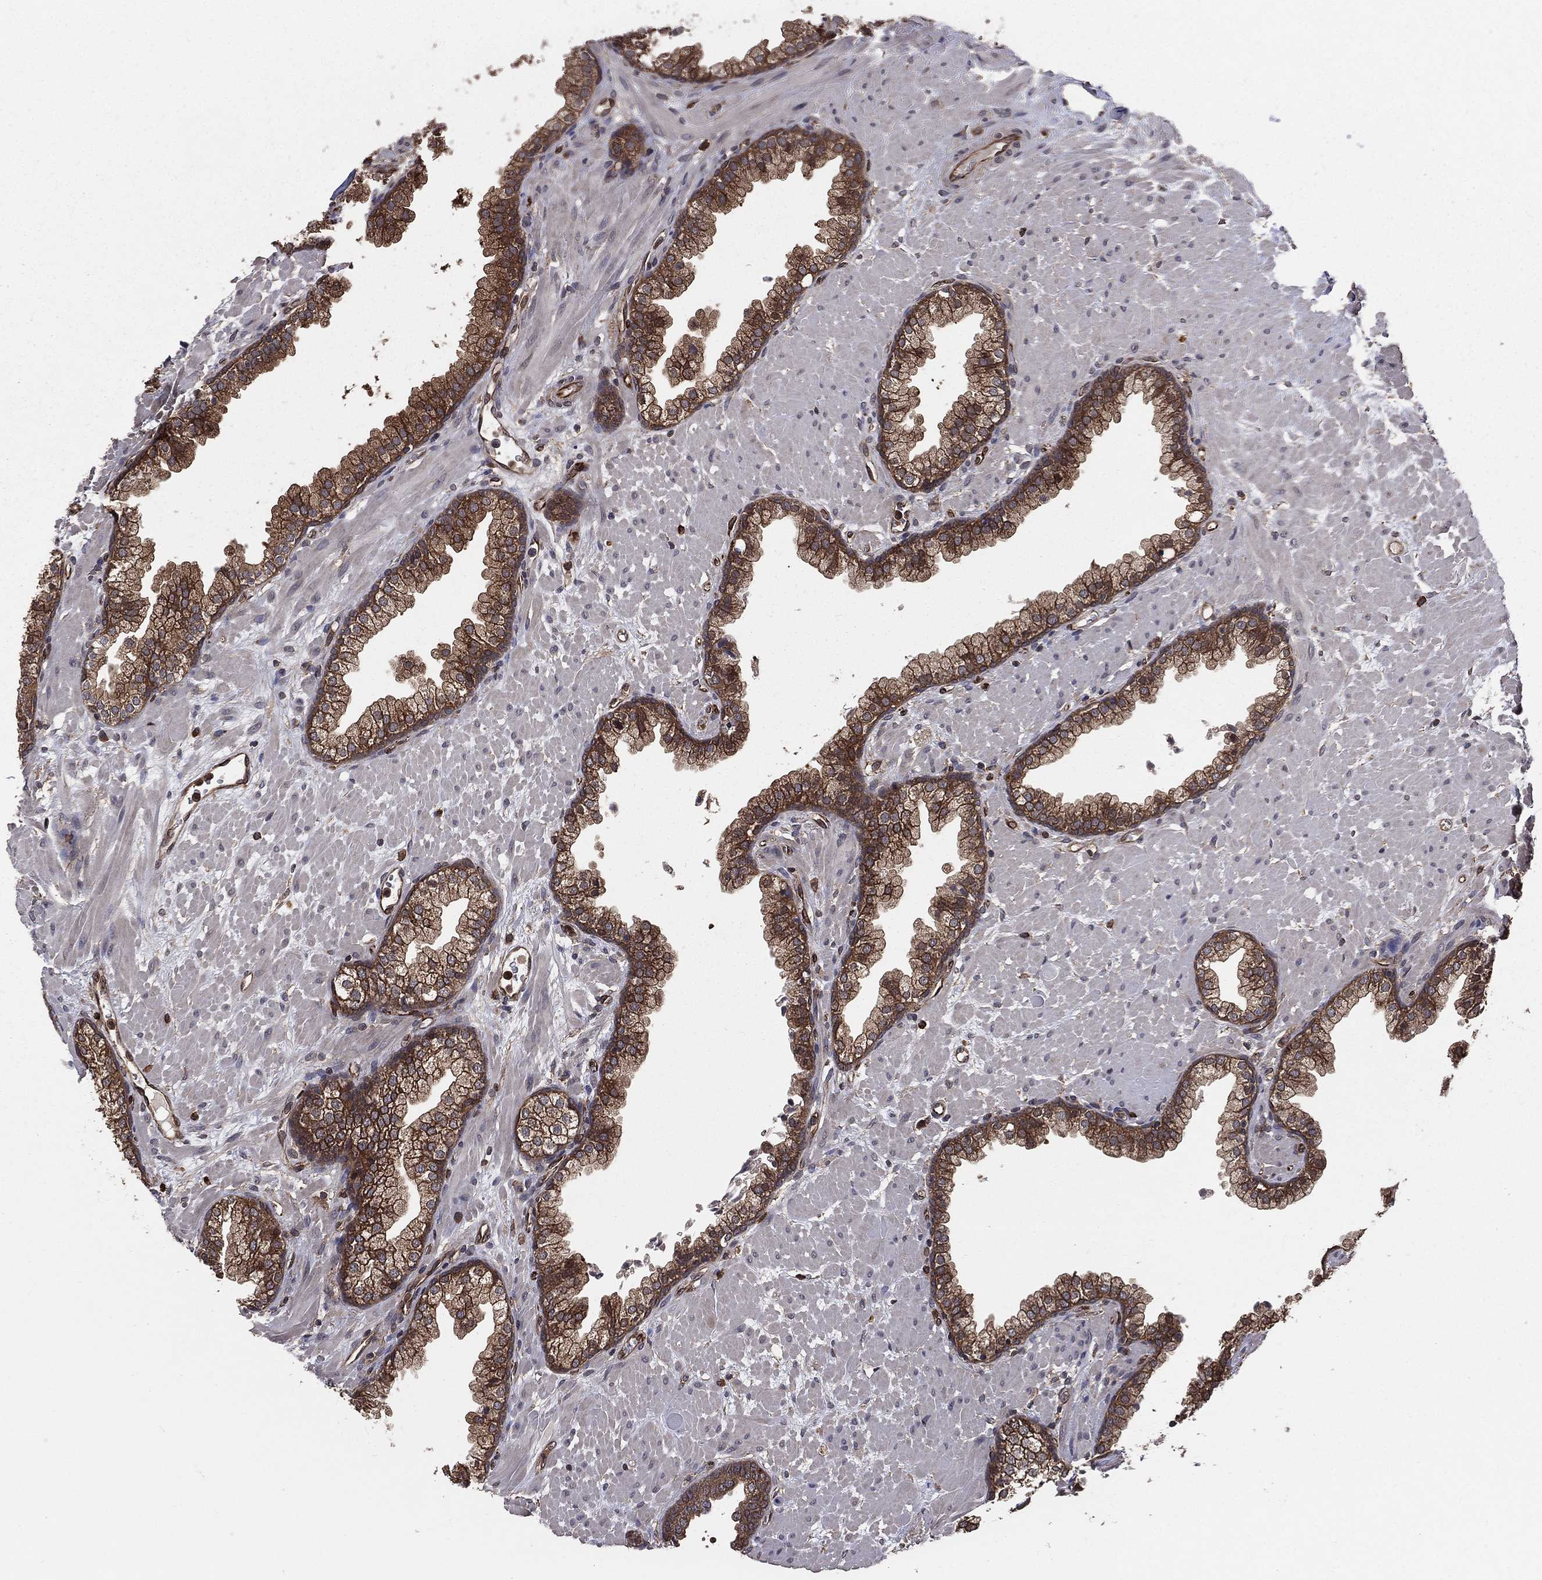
{"staining": {"intensity": "strong", "quantity": "<25%", "location": "cytoplasmic/membranous"}, "tissue": "prostate", "cell_type": "Glandular cells", "image_type": "normal", "snomed": [{"axis": "morphology", "description": "Normal tissue, NOS"}, {"axis": "topography", "description": "Prostate"}], "caption": "This micrograph reveals immunohistochemistry (IHC) staining of normal prostate, with medium strong cytoplasmic/membranous positivity in about <25% of glandular cells.", "gene": "CERT1", "patient": {"sex": "male", "age": 63}}